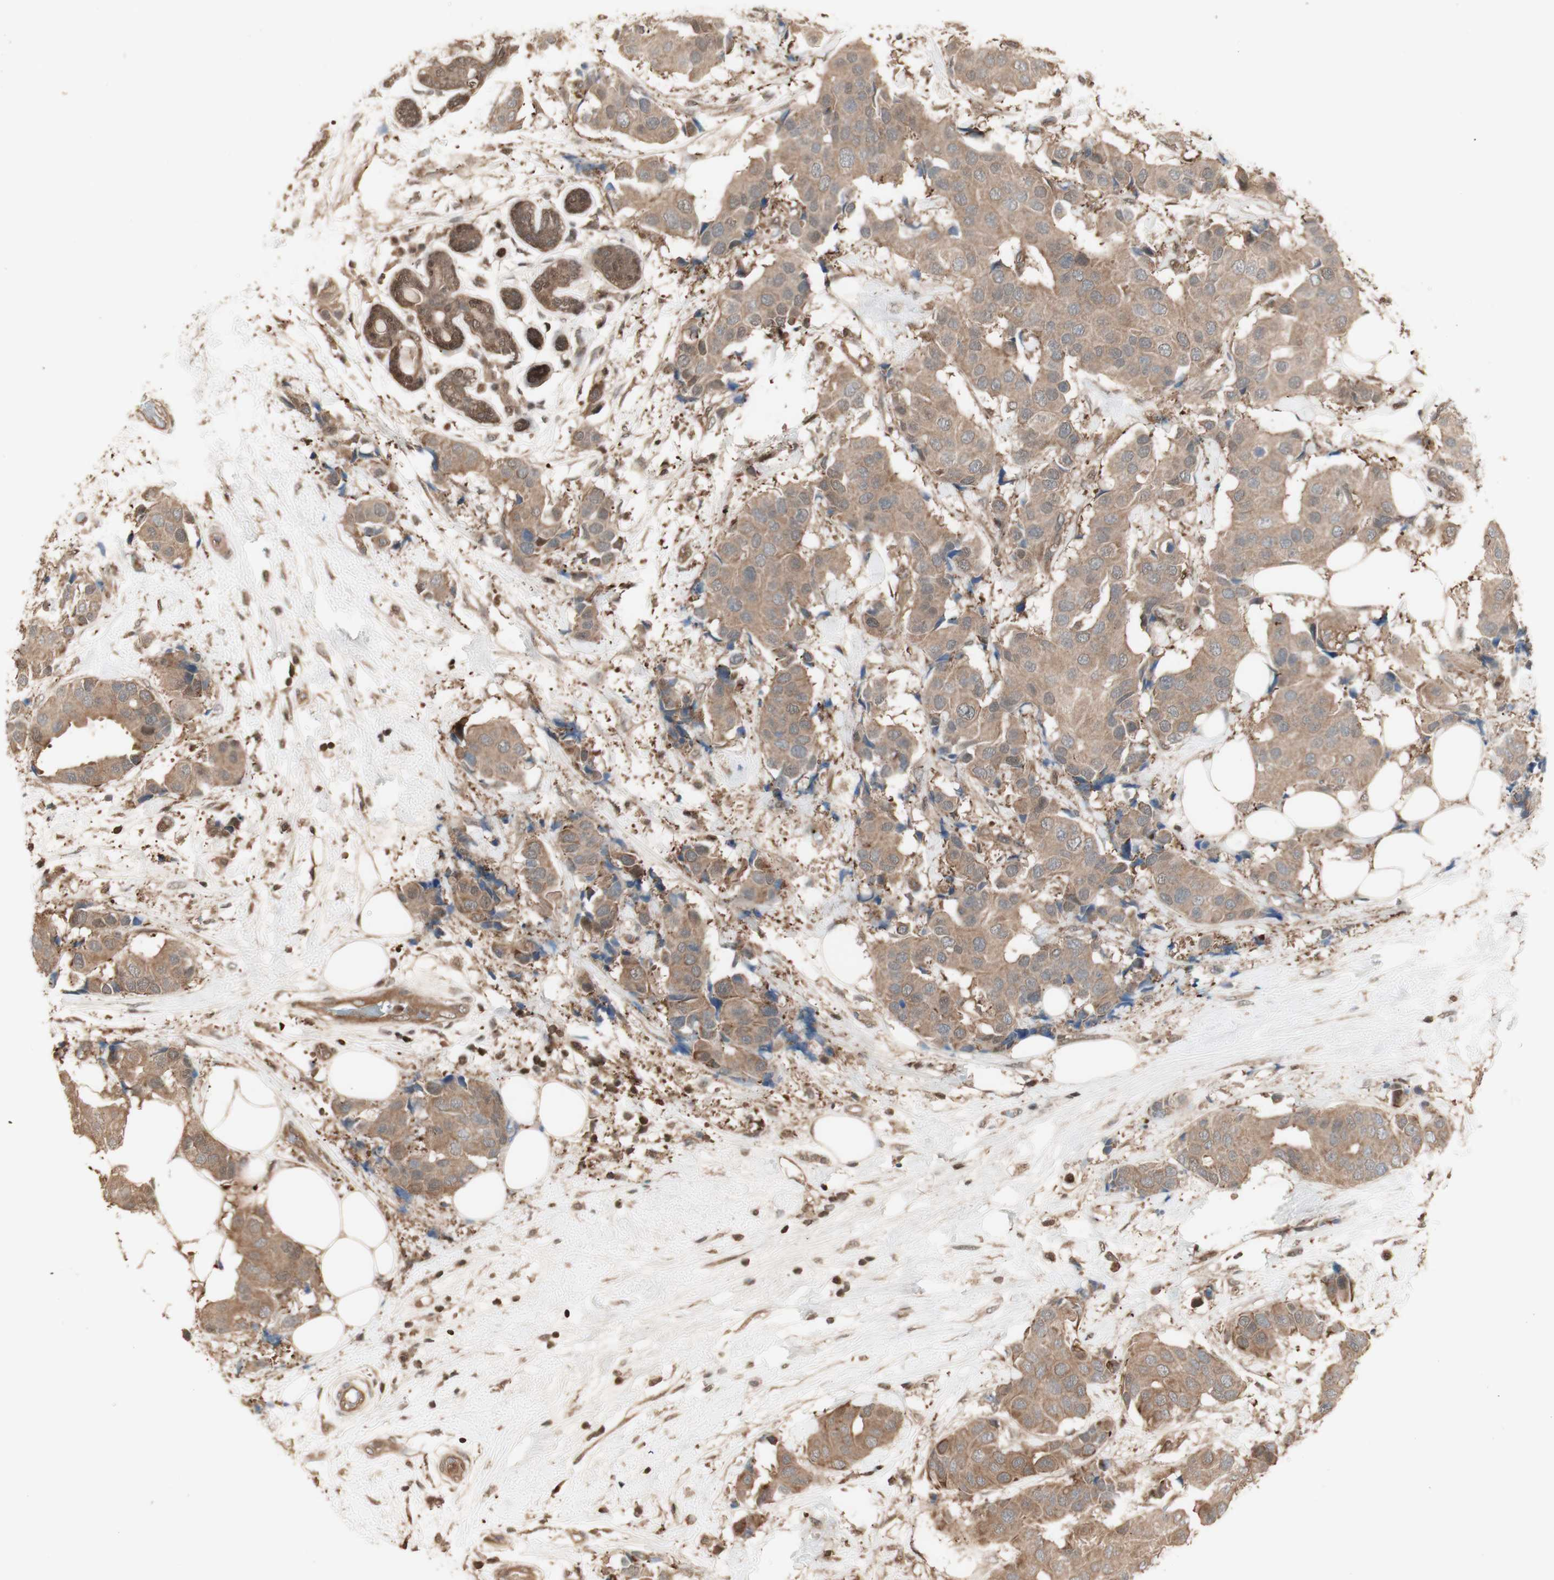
{"staining": {"intensity": "weak", "quantity": ">75%", "location": "cytoplasmic/membranous"}, "tissue": "breast cancer", "cell_type": "Tumor cells", "image_type": "cancer", "snomed": [{"axis": "morphology", "description": "Normal tissue, NOS"}, {"axis": "morphology", "description": "Duct carcinoma"}, {"axis": "topography", "description": "Breast"}], "caption": "This image reveals breast cancer stained with immunohistochemistry to label a protein in brown. The cytoplasmic/membranous of tumor cells show weak positivity for the protein. Nuclei are counter-stained blue.", "gene": "YWHAB", "patient": {"sex": "female", "age": 39}}